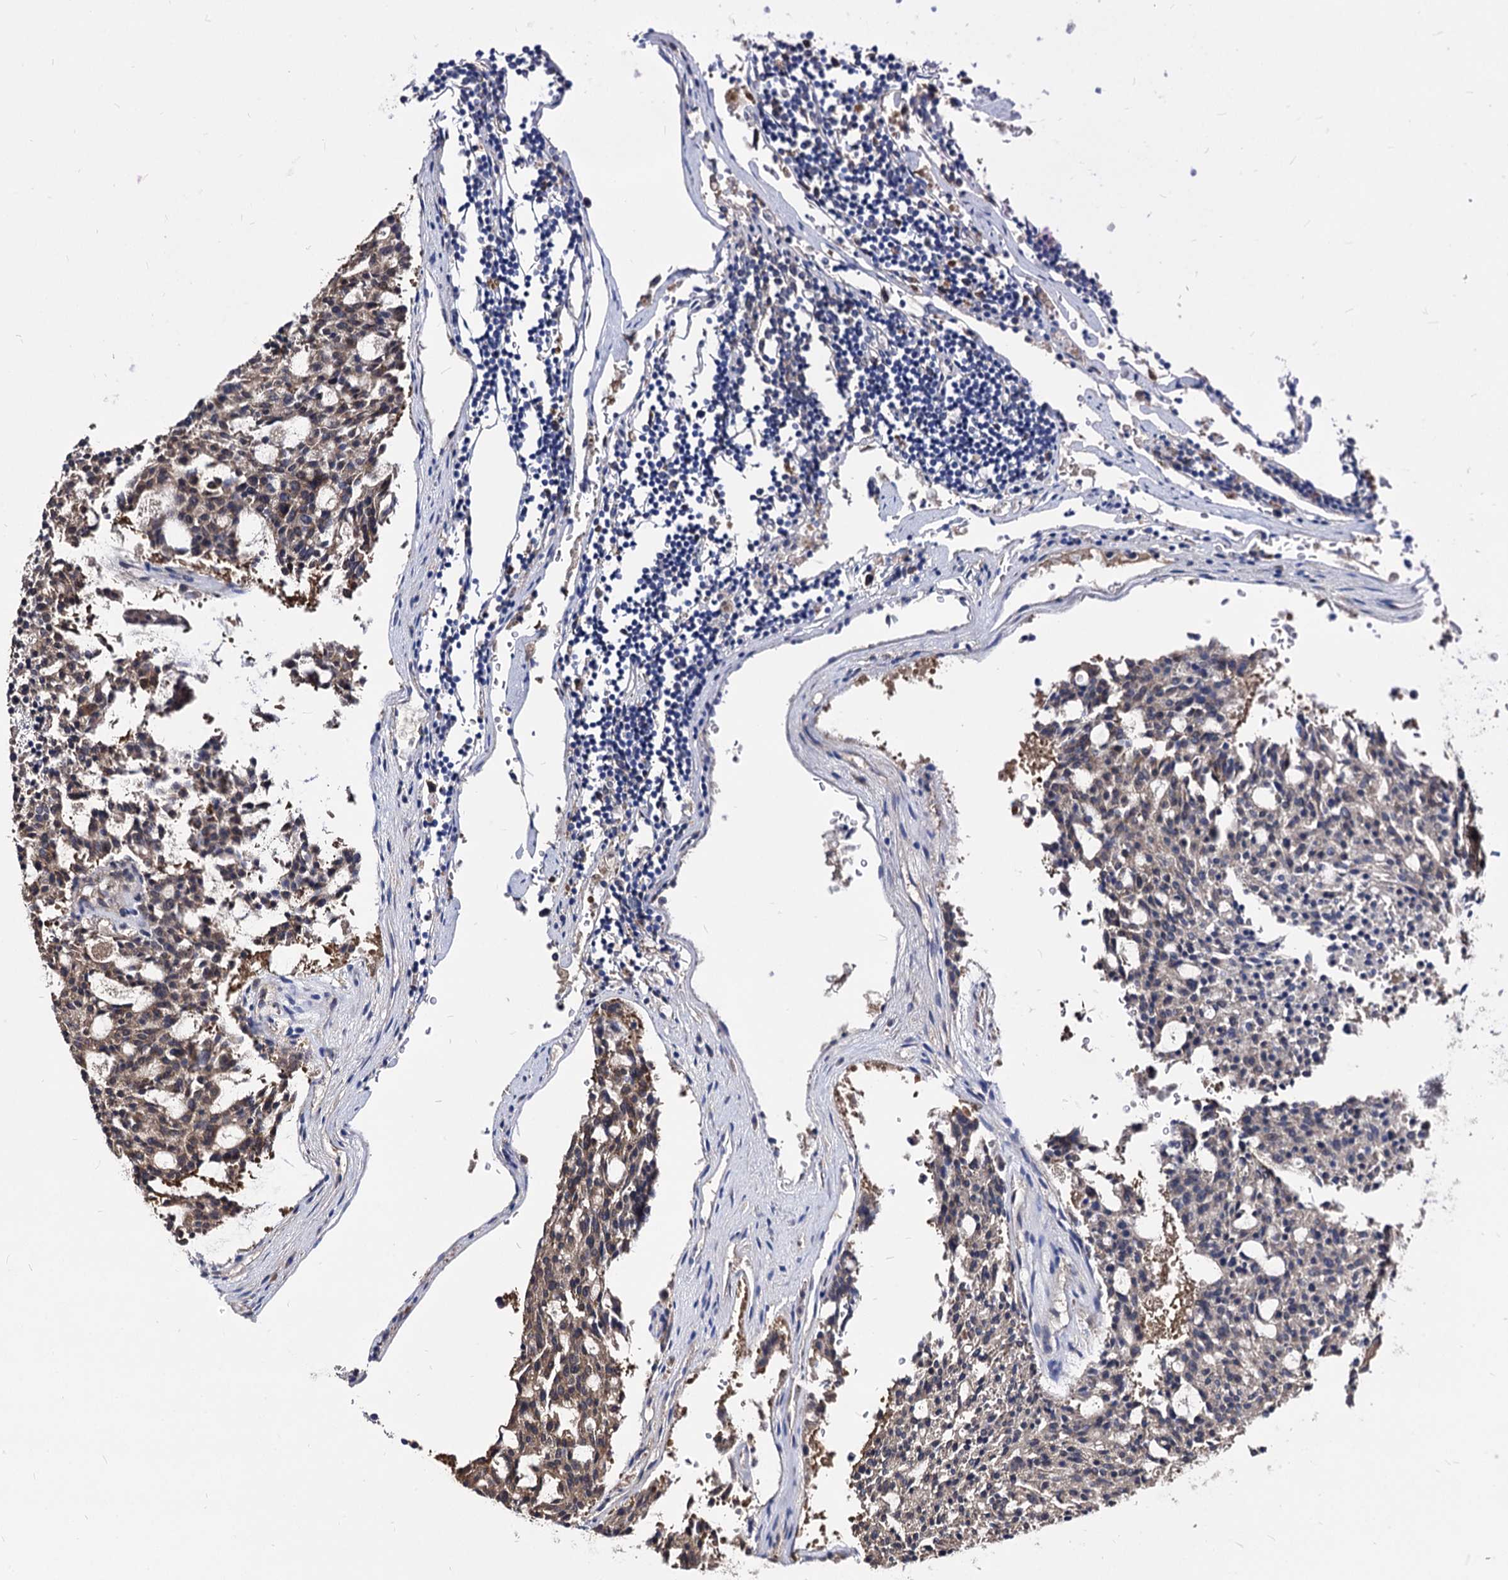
{"staining": {"intensity": "moderate", "quantity": ">75%", "location": "cytoplasmic/membranous"}, "tissue": "carcinoid", "cell_type": "Tumor cells", "image_type": "cancer", "snomed": [{"axis": "morphology", "description": "Carcinoid, malignant, NOS"}, {"axis": "topography", "description": "Pancreas"}], "caption": "Approximately >75% of tumor cells in carcinoid (malignant) display moderate cytoplasmic/membranous protein staining as visualized by brown immunohistochemical staining.", "gene": "NME1", "patient": {"sex": "female", "age": 54}}